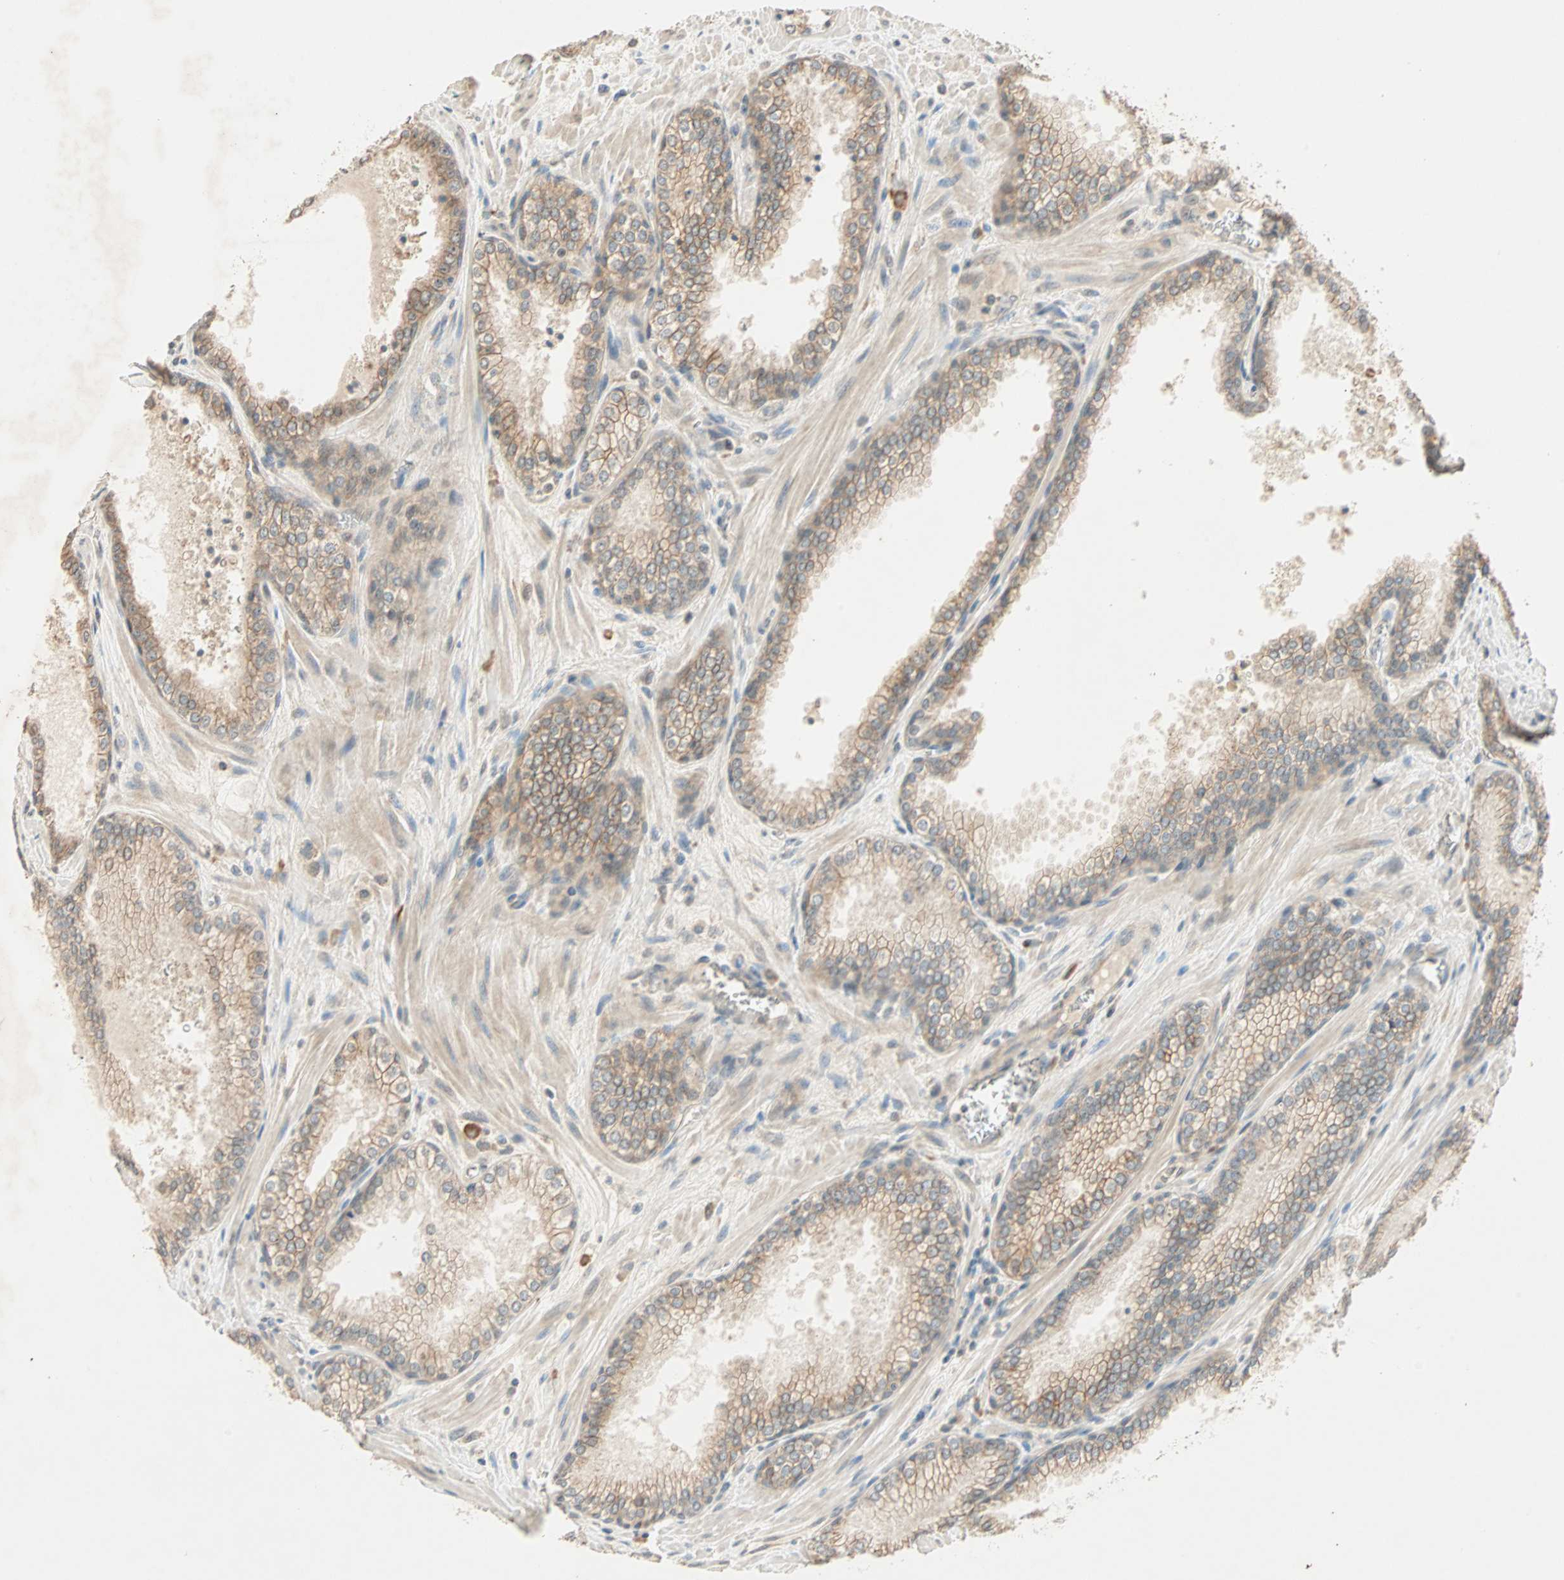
{"staining": {"intensity": "weak", "quantity": ">75%", "location": "cytoplasmic/membranous"}, "tissue": "prostate cancer", "cell_type": "Tumor cells", "image_type": "cancer", "snomed": [{"axis": "morphology", "description": "Adenocarcinoma, Low grade"}, {"axis": "topography", "description": "Prostate"}], "caption": "A high-resolution image shows immunohistochemistry staining of prostate low-grade adenocarcinoma, which reveals weak cytoplasmic/membranous expression in approximately >75% of tumor cells.", "gene": "TTF2", "patient": {"sex": "male", "age": 60}}